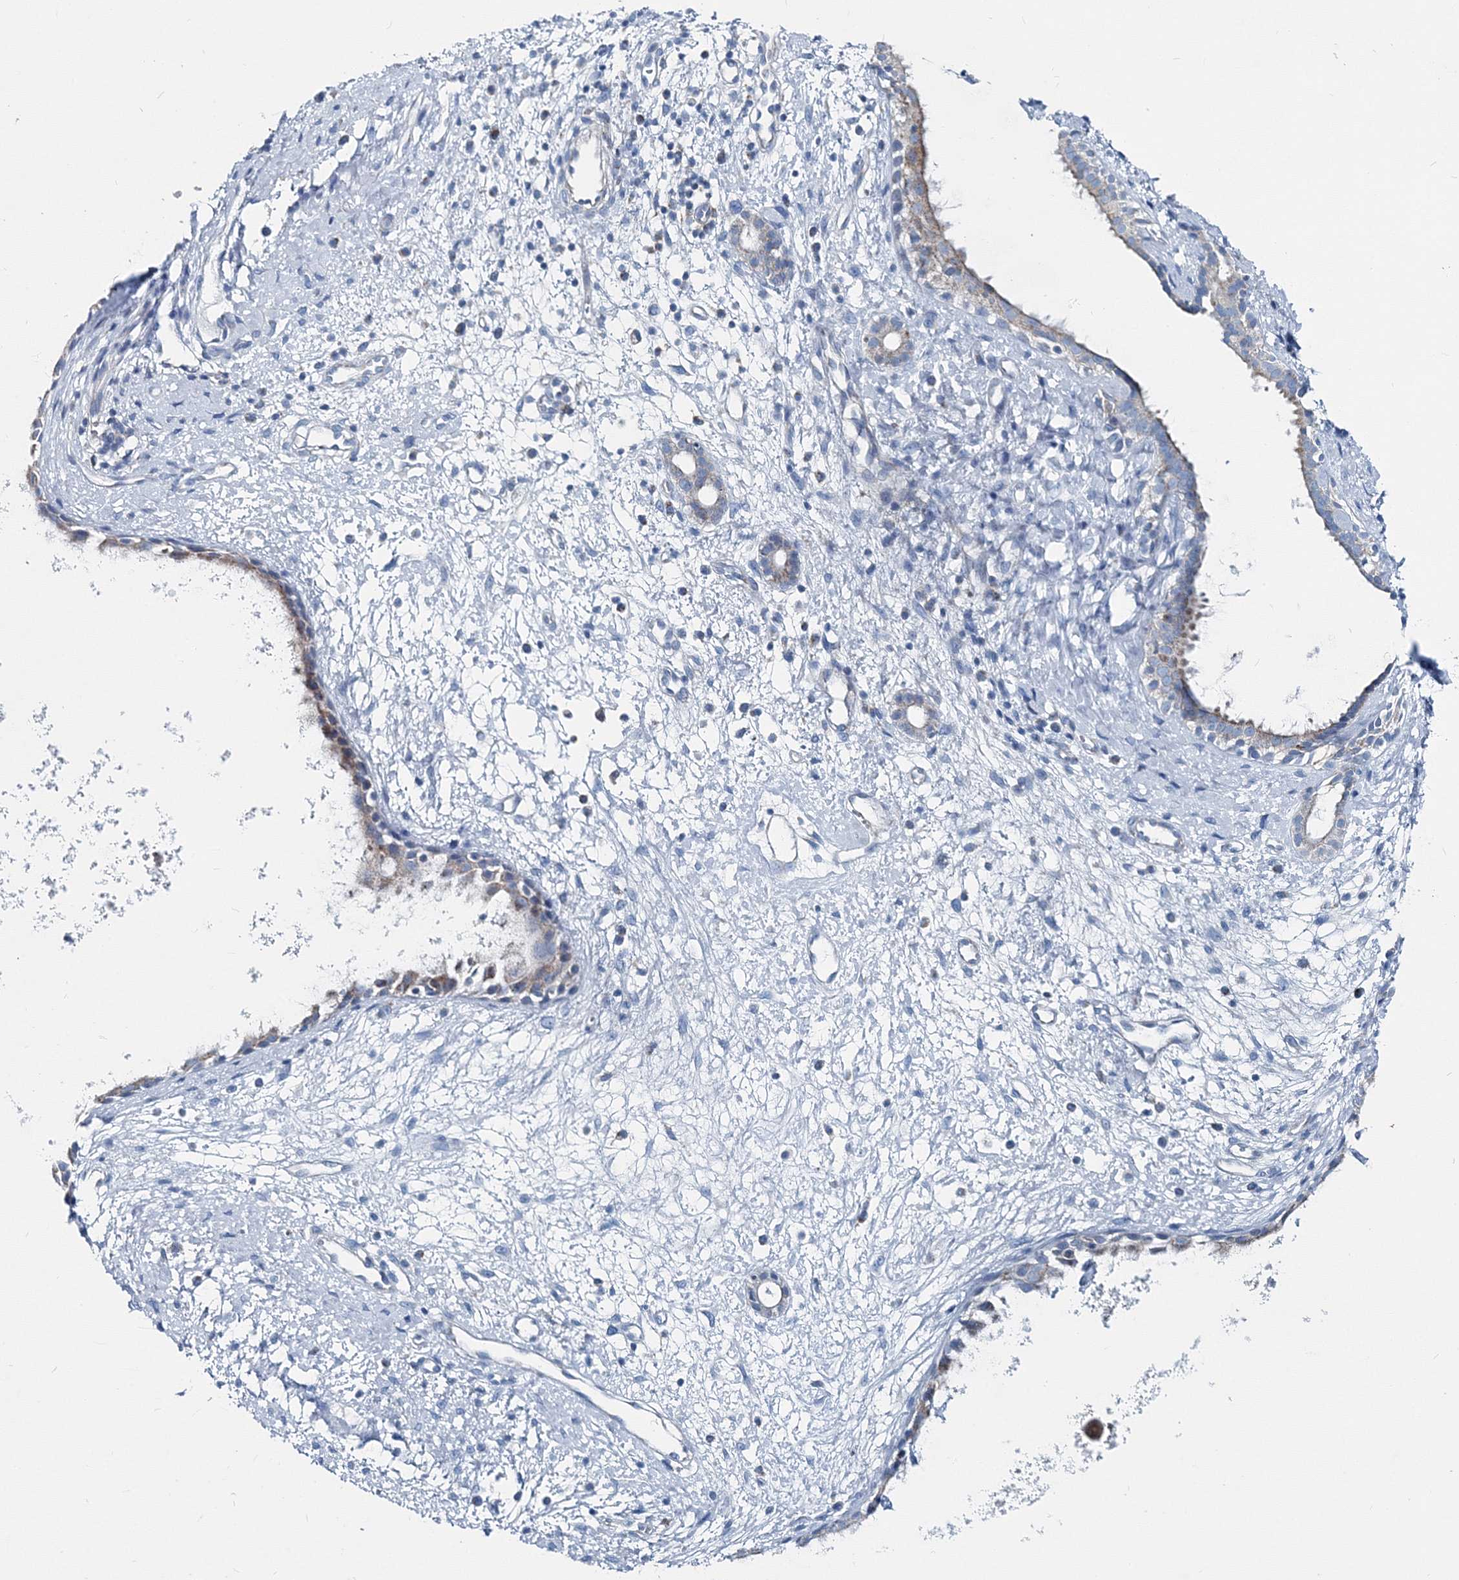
{"staining": {"intensity": "weak", "quantity": "<25%", "location": "cytoplasmic/membranous"}, "tissue": "nasopharynx", "cell_type": "Respiratory epithelial cells", "image_type": "normal", "snomed": [{"axis": "morphology", "description": "Normal tissue, NOS"}, {"axis": "topography", "description": "Nasopharynx"}], "caption": "The micrograph reveals no staining of respiratory epithelial cells in benign nasopharynx.", "gene": "GABARAPL2", "patient": {"sex": "male", "age": 22}}